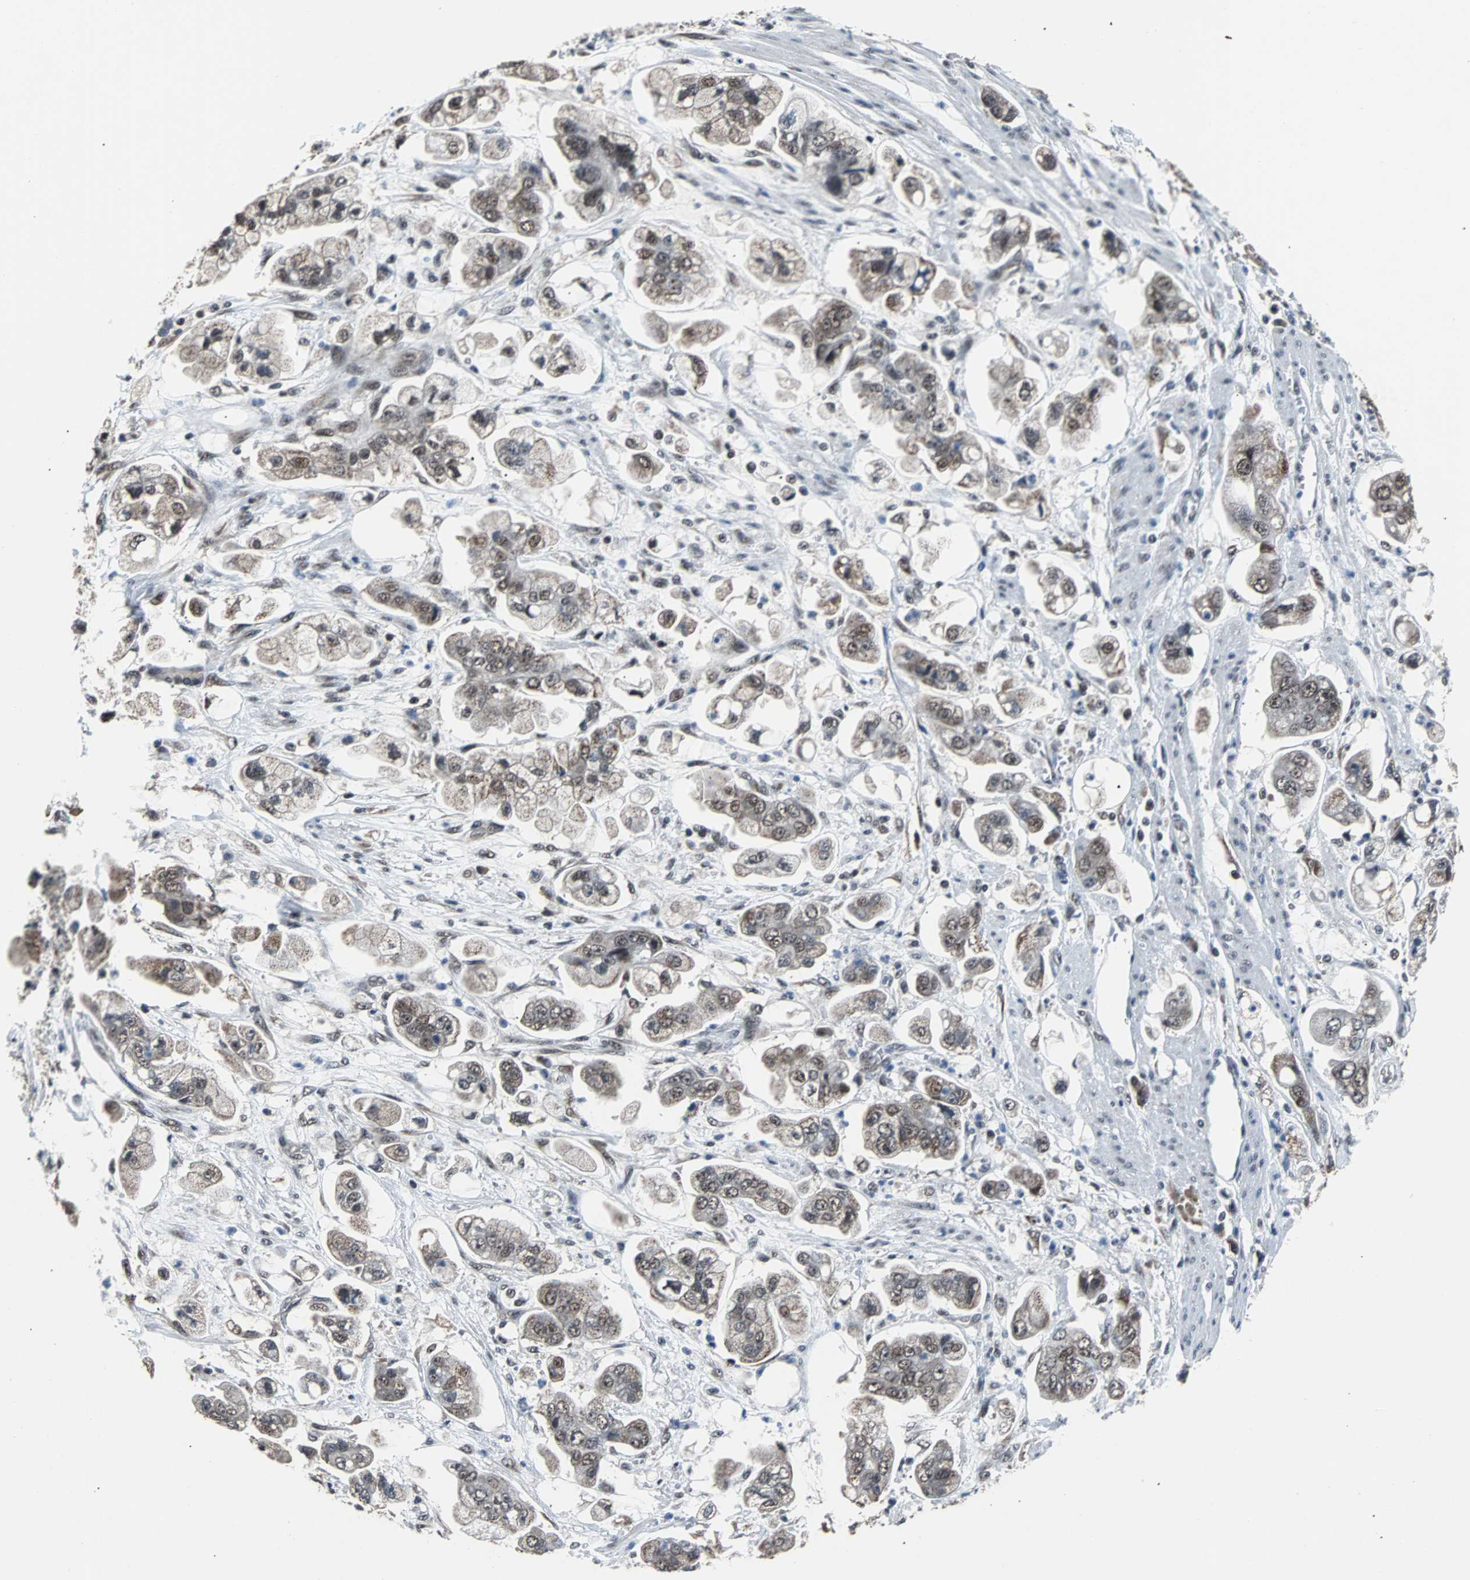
{"staining": {"intensity": "weak", "quantity": ">75%", "location": "cytoplasmic/membranous,nuclear"}, "tissue": "stomach cancer", "cell_type": "Tumor cells", "image_type": "cancer", "snomed": [{"axis": "morphology", "description": "Adenocarcinoma, NOS"}, {"axis": "topography", "description": "Stomach"}], "caption": "The image demonstrates a brown stain indicating the presence of a protein in the cytoplasmic/membranous and nuclear of tumor cells in stomach cancer.", "gene": "USP28", "patient": {"sex": "male", "age": 62}}